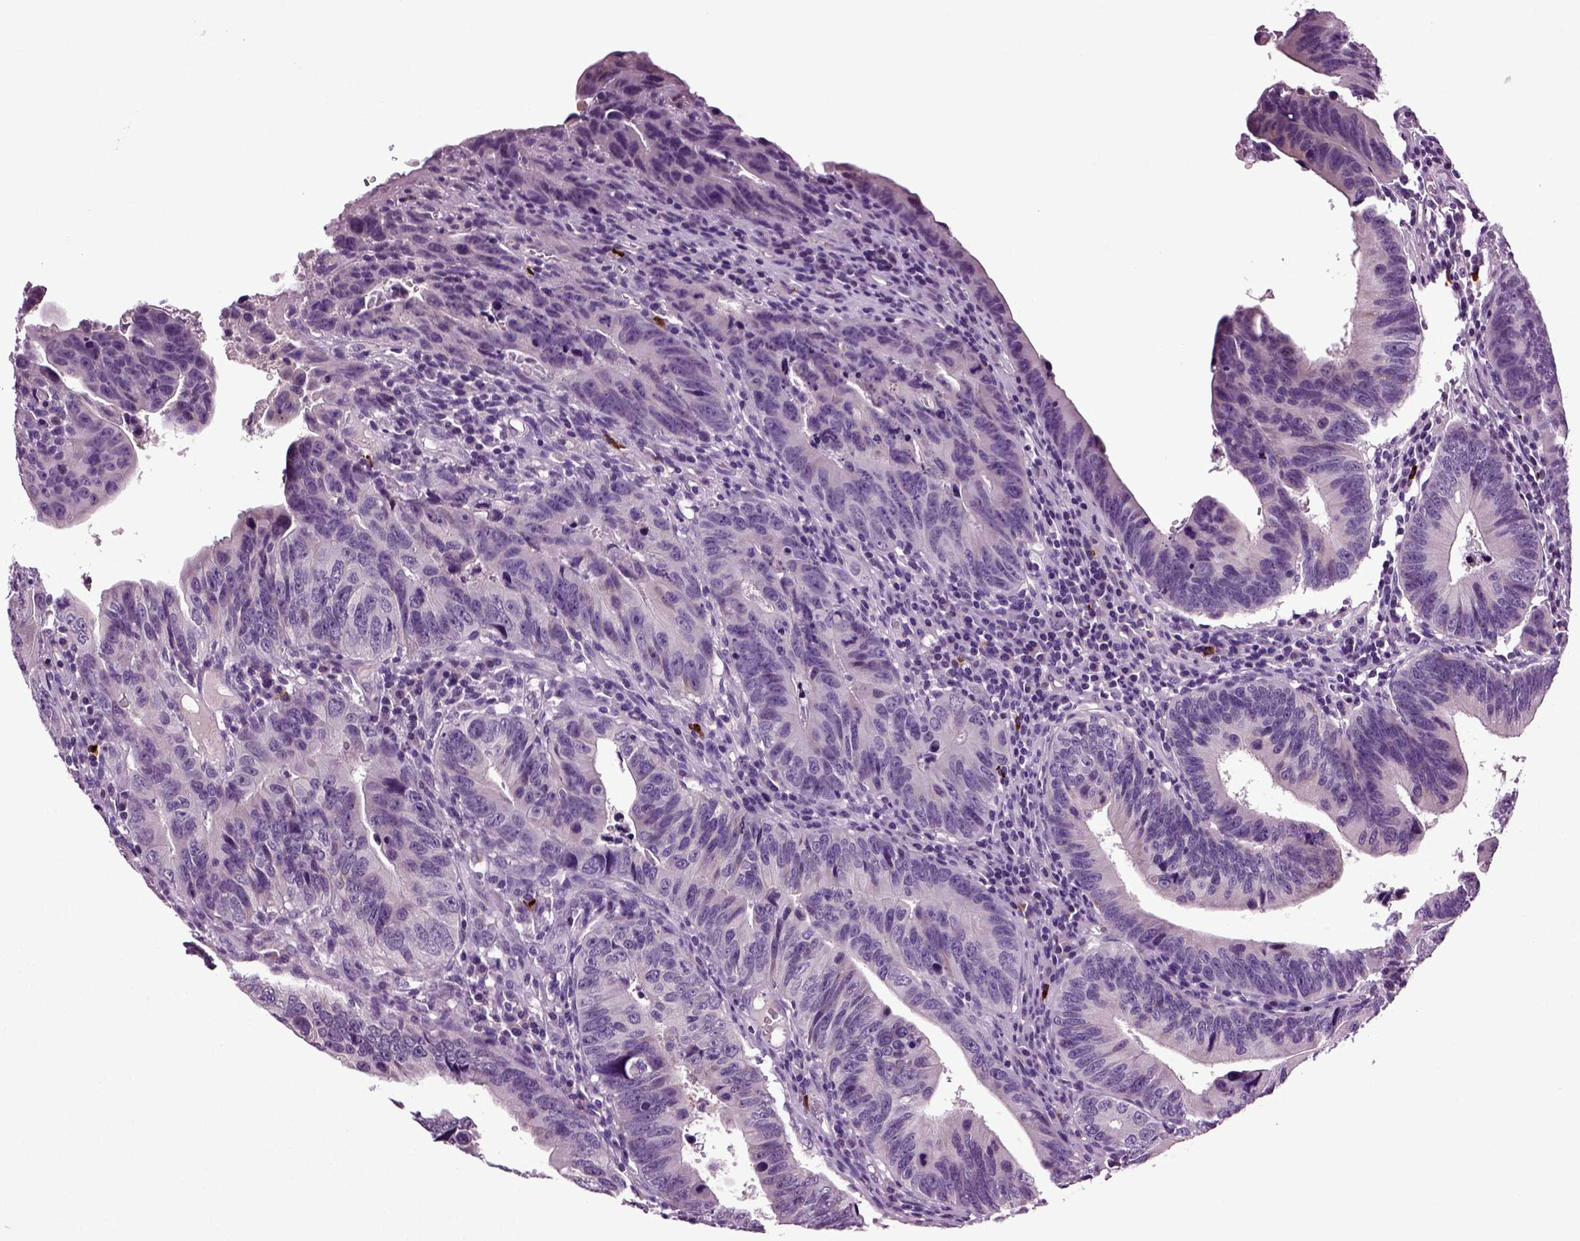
{"staining": {"intensity": "negative", "quantity": "none", "location": "none"}, "tissue": "colorectal cancer", "cell_type": "Tumor cells", "image_type": "cancer", "snomed": [{"axis": "morphology", "description": "Adenocarcinoma, NOS"}, {"axis": "topography", "description": "Colon"}], "caption": "Tumor cells show no significant protein staining in colorectal cancer (adenocarcinoma).", "gene": "FGF11", "patient": {"sex": "female", "age": 87}}